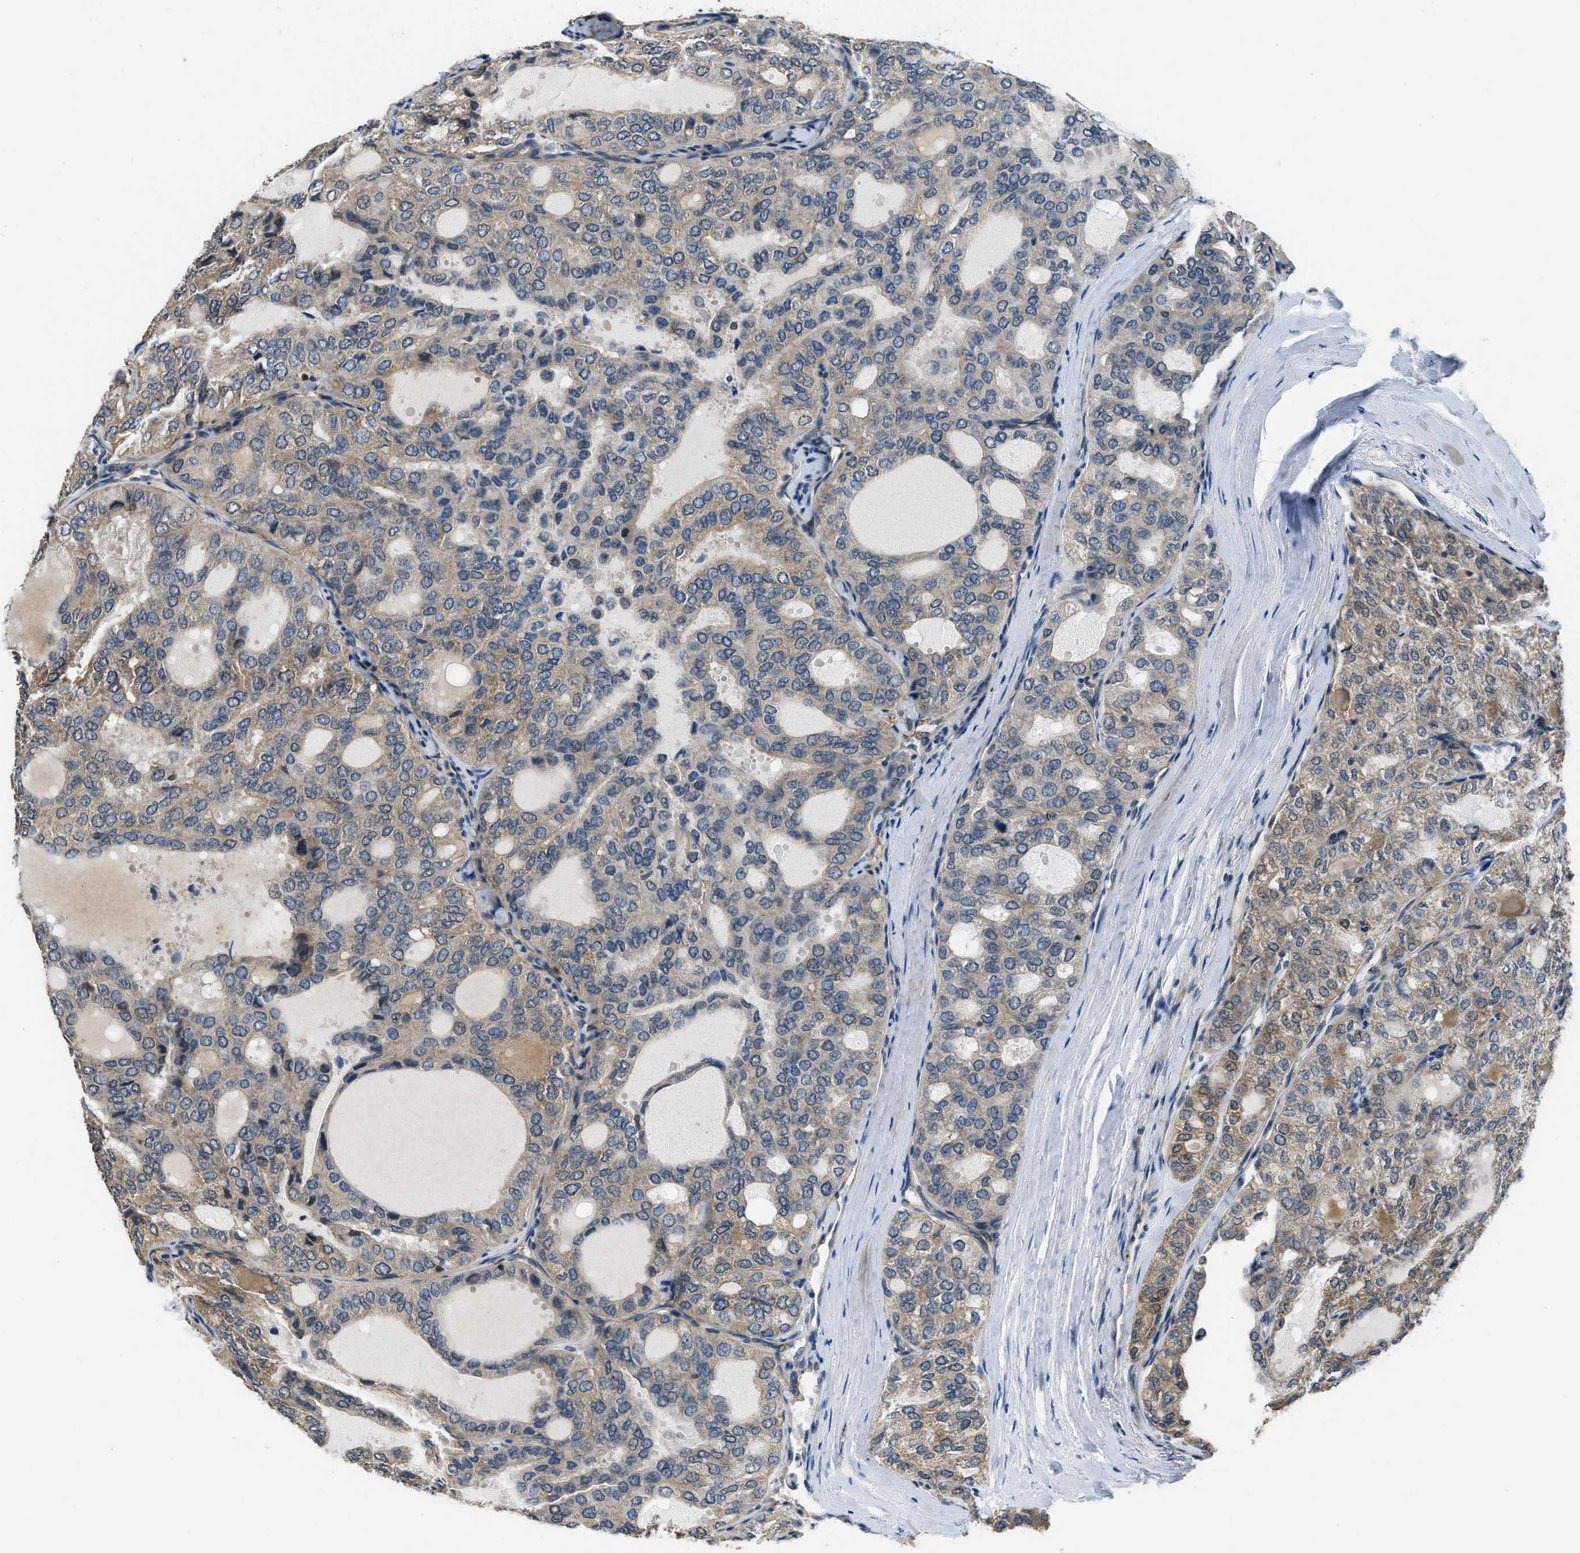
{"staining": {"intensity": "weak", "quantity": ">75%", "location": "cytoplasmic/membranous"}, "tissue": "thyroid cancer", "cell_type": "Tumor cells", "image_type": "cancer", "snomed": [{"axis": "morphology", "description": "Follicular adenoma carcinoma, NOS"}, {"axis": "topography", "description": "Thyroid gland"}], "caption": "Protein staining exhibits weak cytoplasmic/membranous staining in about >75% of tumor cells in follicular adenoma carcinoma (thyroid).", "gene": "SSH2", "patient": {"sex": "male", "age": 75}}